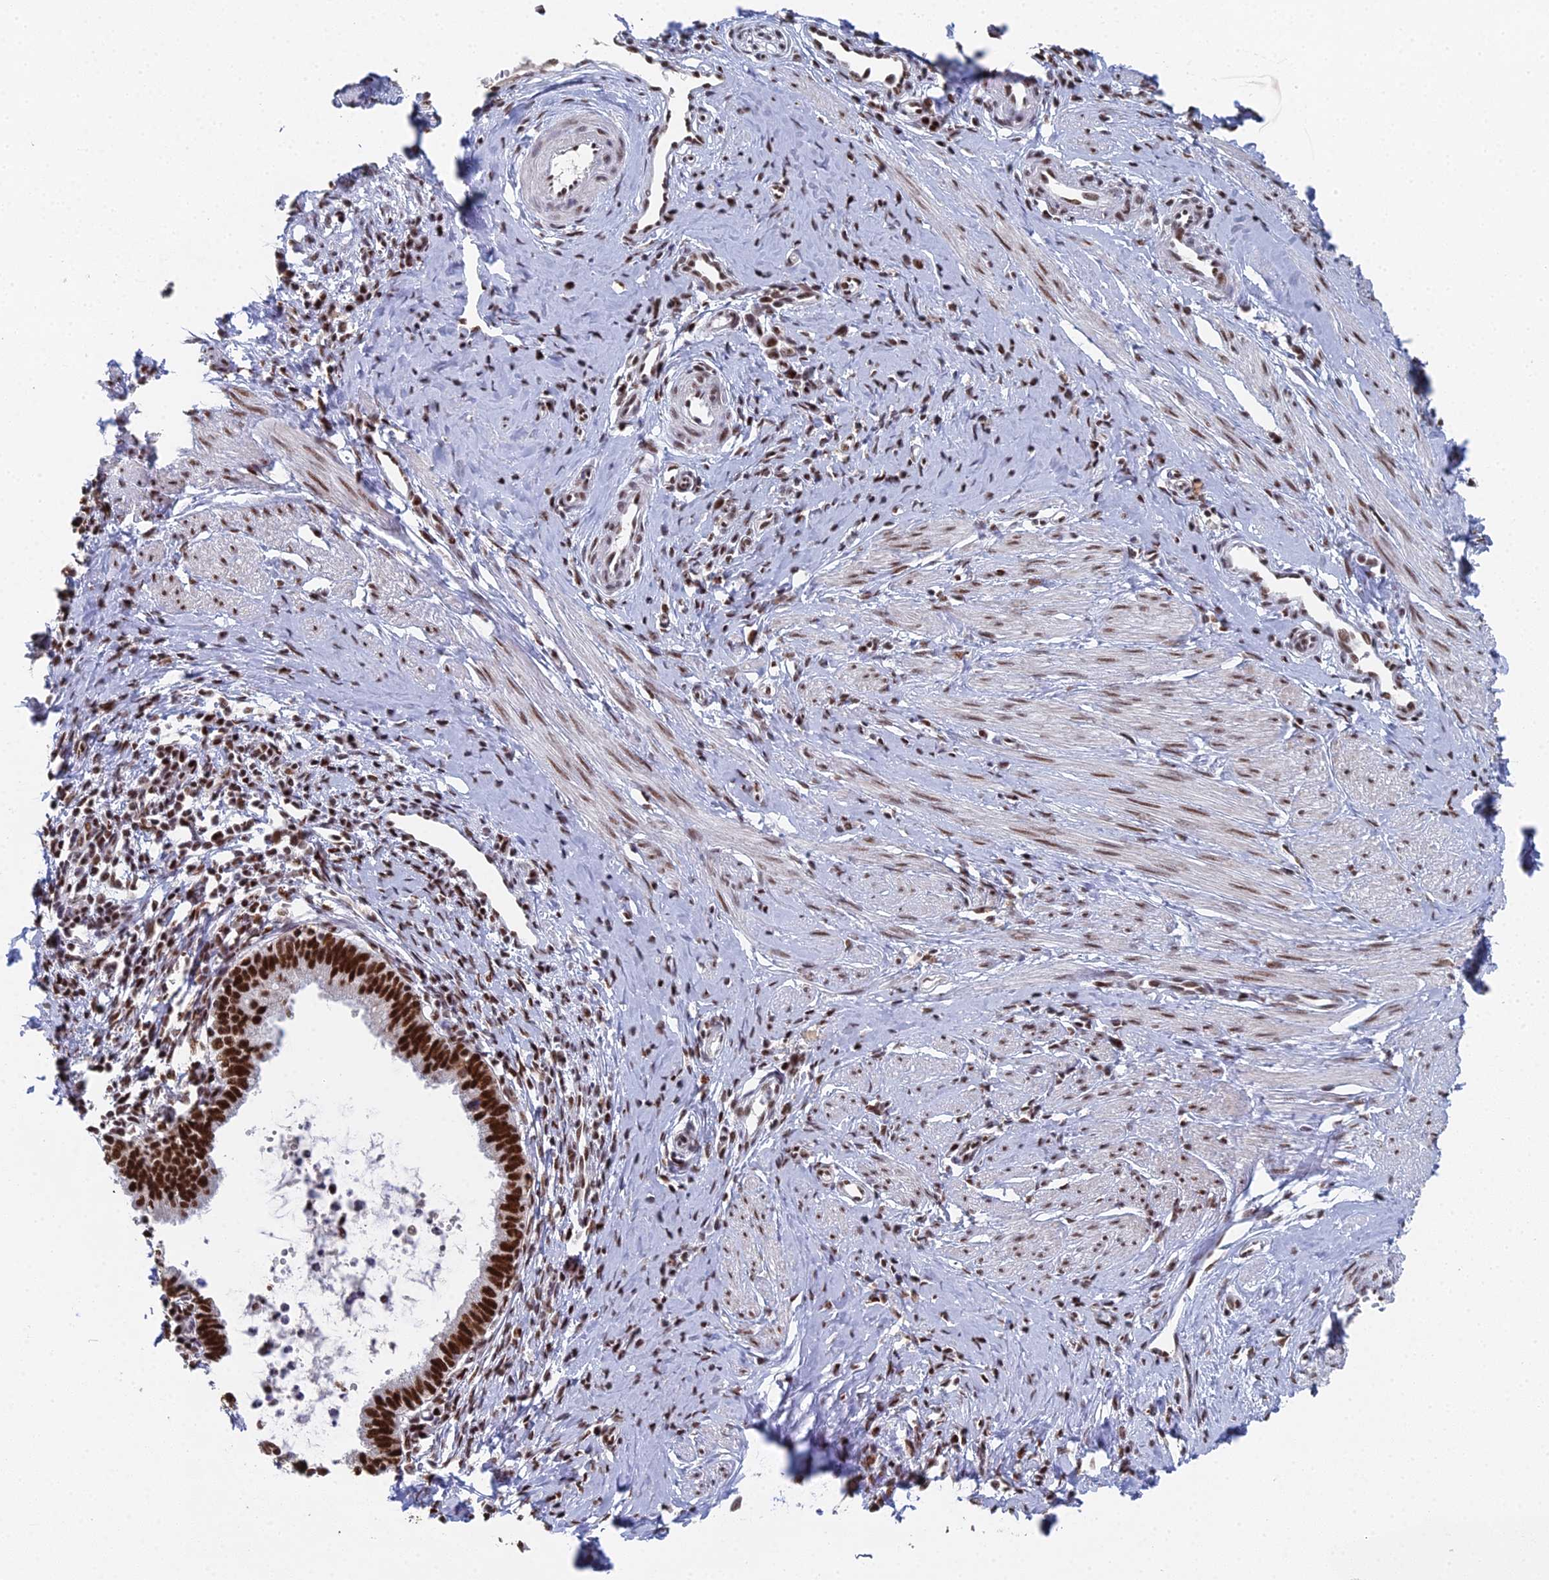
{"staining": {"intensity": "strong", "quantity": ">75%", "location": "nuclear"}, "tissue": "cervical cancer", "cell_type": "Tumor cells", "image_type": "cancer", "snomed": [{"axis": "morphology", "description": "Adenocarcinoma, NOS"}, {"axis": "topography", "description": "Cervix"}], "caption": "A histopathology image of cervical cancer (adenocarcinoma) stained for a protein shows strong nuclear brown staining in tumor cells.", "gene": "SF3B3", "patient": {"sex": "female", "age": 36}}